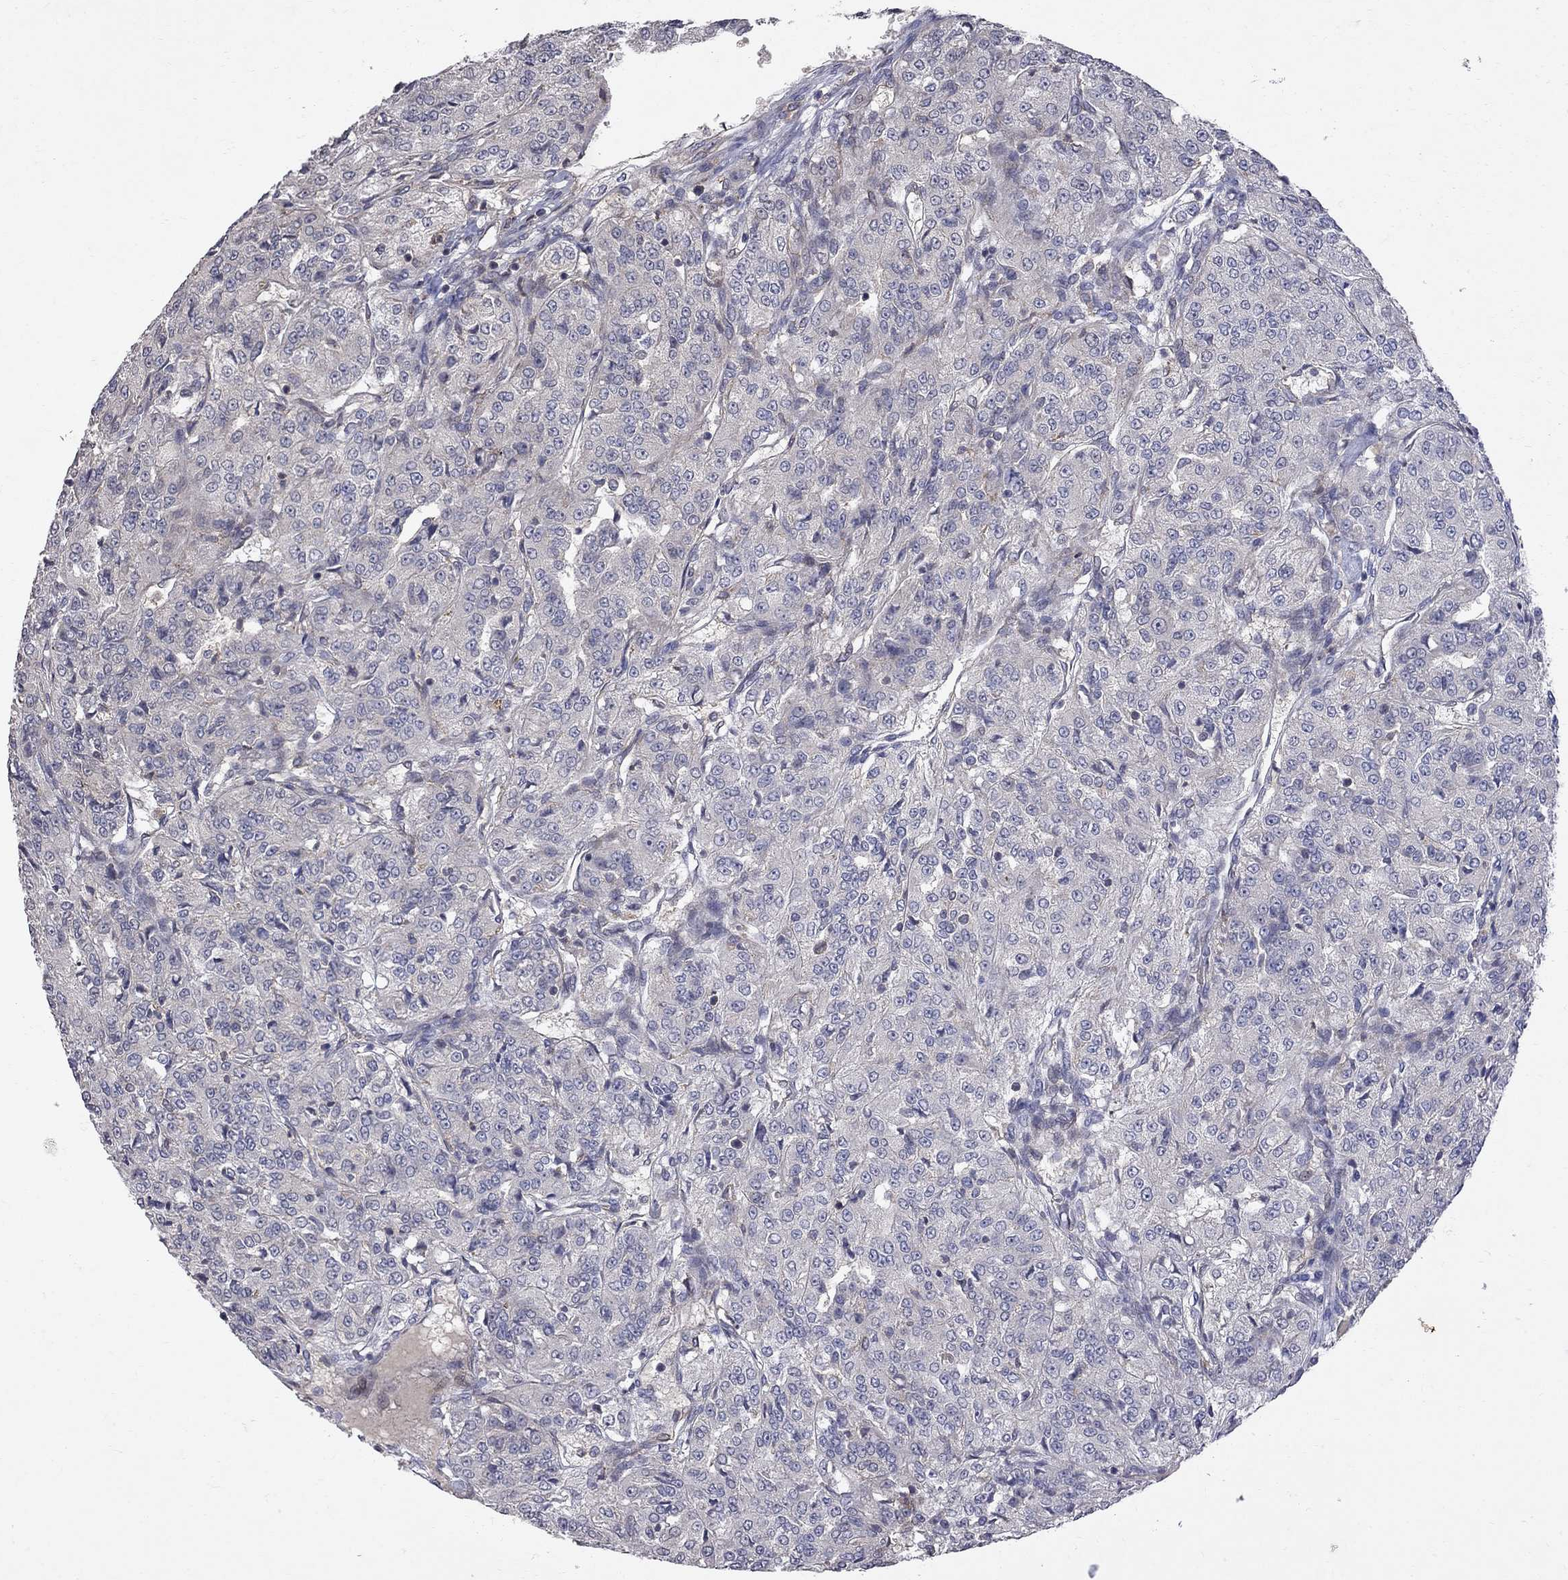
{"staining": {"intensity": "weak", "quantity": "<25%", "location": "cytoplasmic/membranous"}, "tissue": "renal cancer", "cell_type": "Tumor cells", "image_type": "cancer", "snomed": [{"axis": "morphology", "description": "Adenocarcinoma, NOS"}, {"axis": "topography", "description": "Kidney"}], "caption": "A photomicrograph of renal cancer stained for a protein reveals no brown staining in tumor cells. (DAB (3,3'-diaminobenzidine) immunohistochemistry (IHC), high magnification).", "gene": "ABI3", "patient": {"sex": "female", "age": 63}}